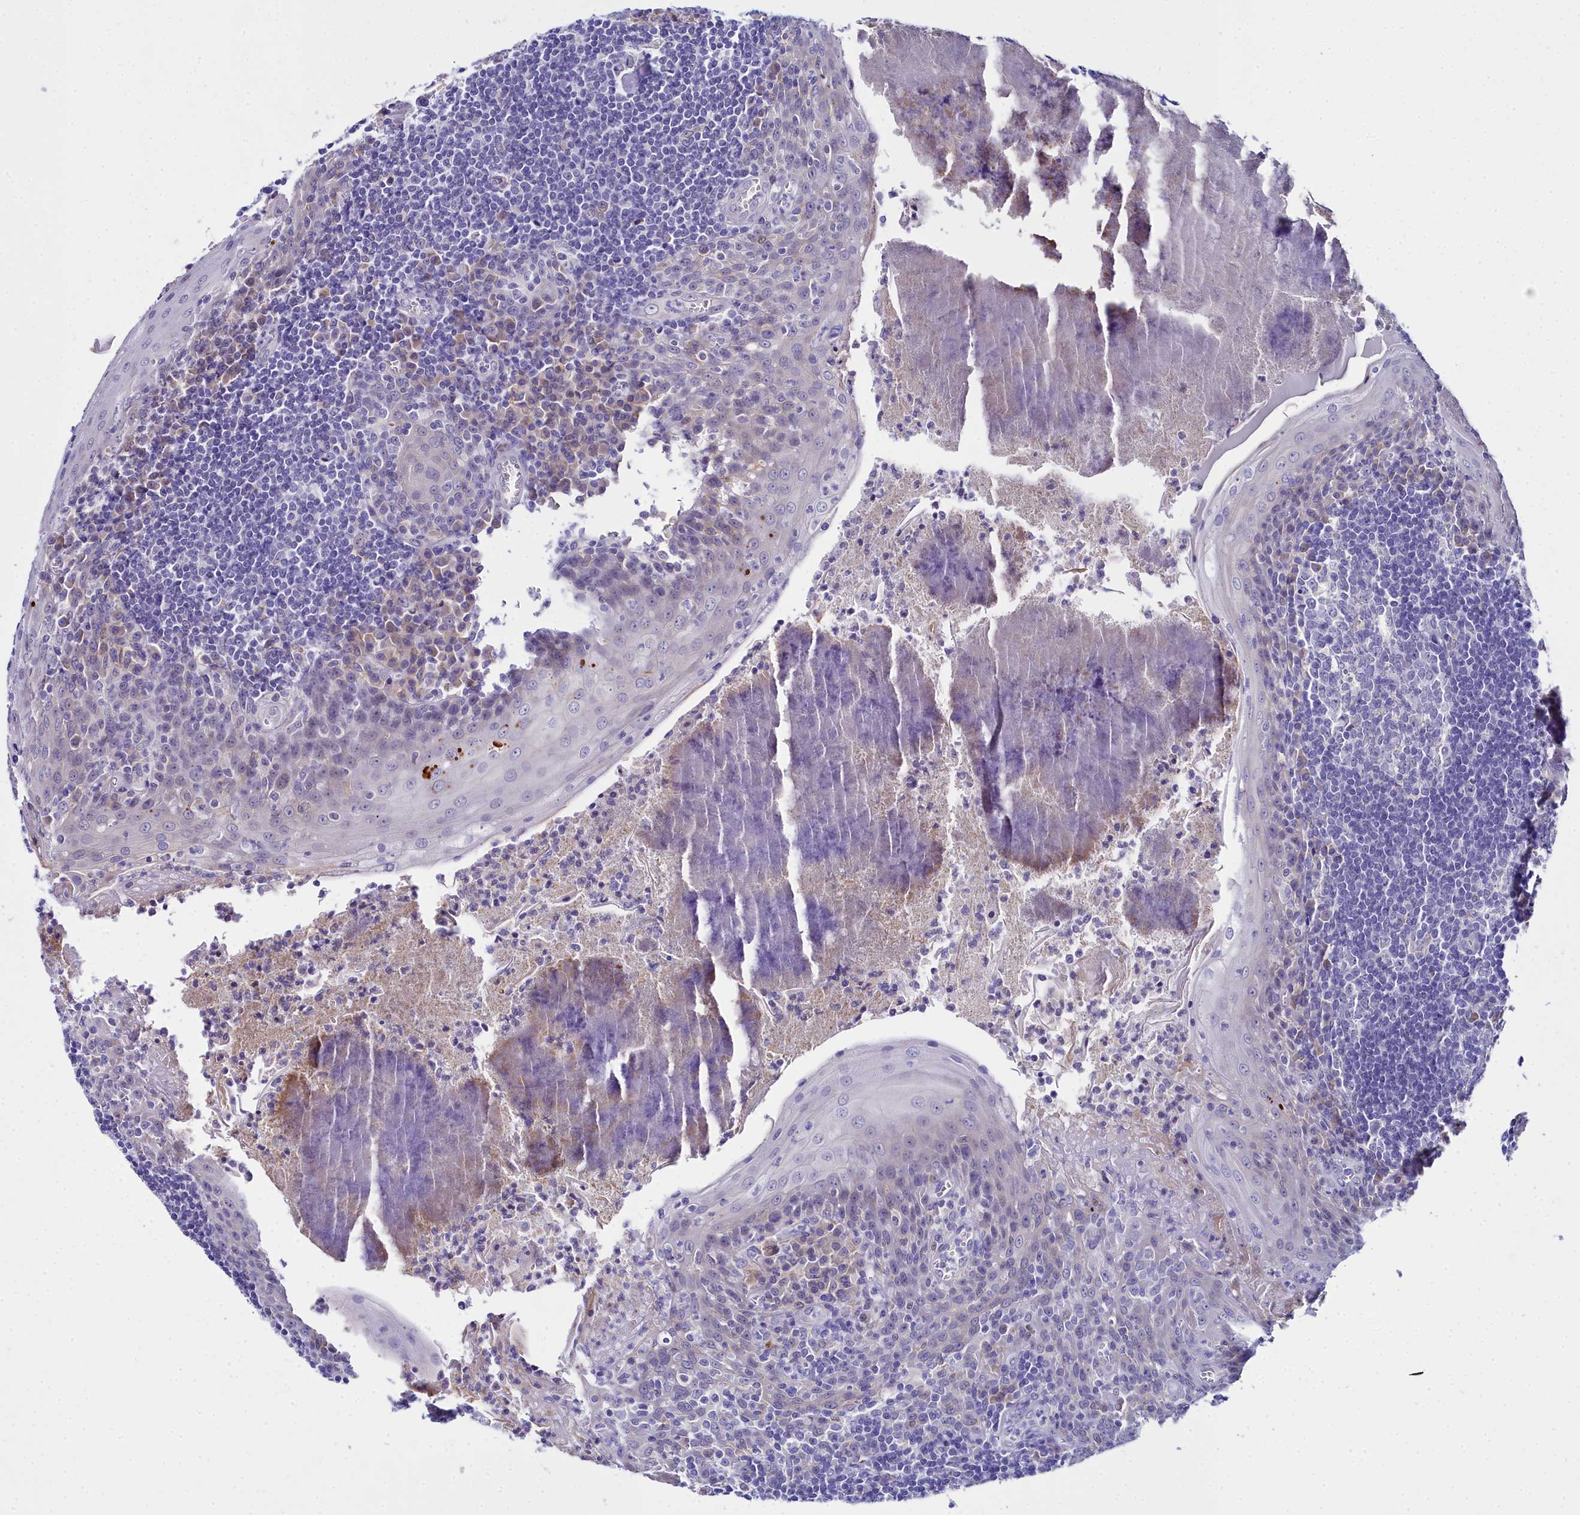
{"staining": {"intensity": "negative", "quantity": "none", "location": "none"}, "tissue": "tonsil", "cell_type": "Germinal center cells", "image_type": "normal", "snomed": [{"axis": "morphology", "description": "Normal tissue, NOS"}, {"axis": "topography", "description": "Tonsil"}], "caption": "Histopathology image shows no significant protein expression in germinal center cells of normal tonsil. The staining was performed using DAB (3,3'-diaminobenzidine) to visualize the protein expression in brown, while the nuclei were stained in blue with hematoxylin (Magnification: 20x).", "gene": "ELAPOR2", "patient": {"sex": "male", "age": 27}}